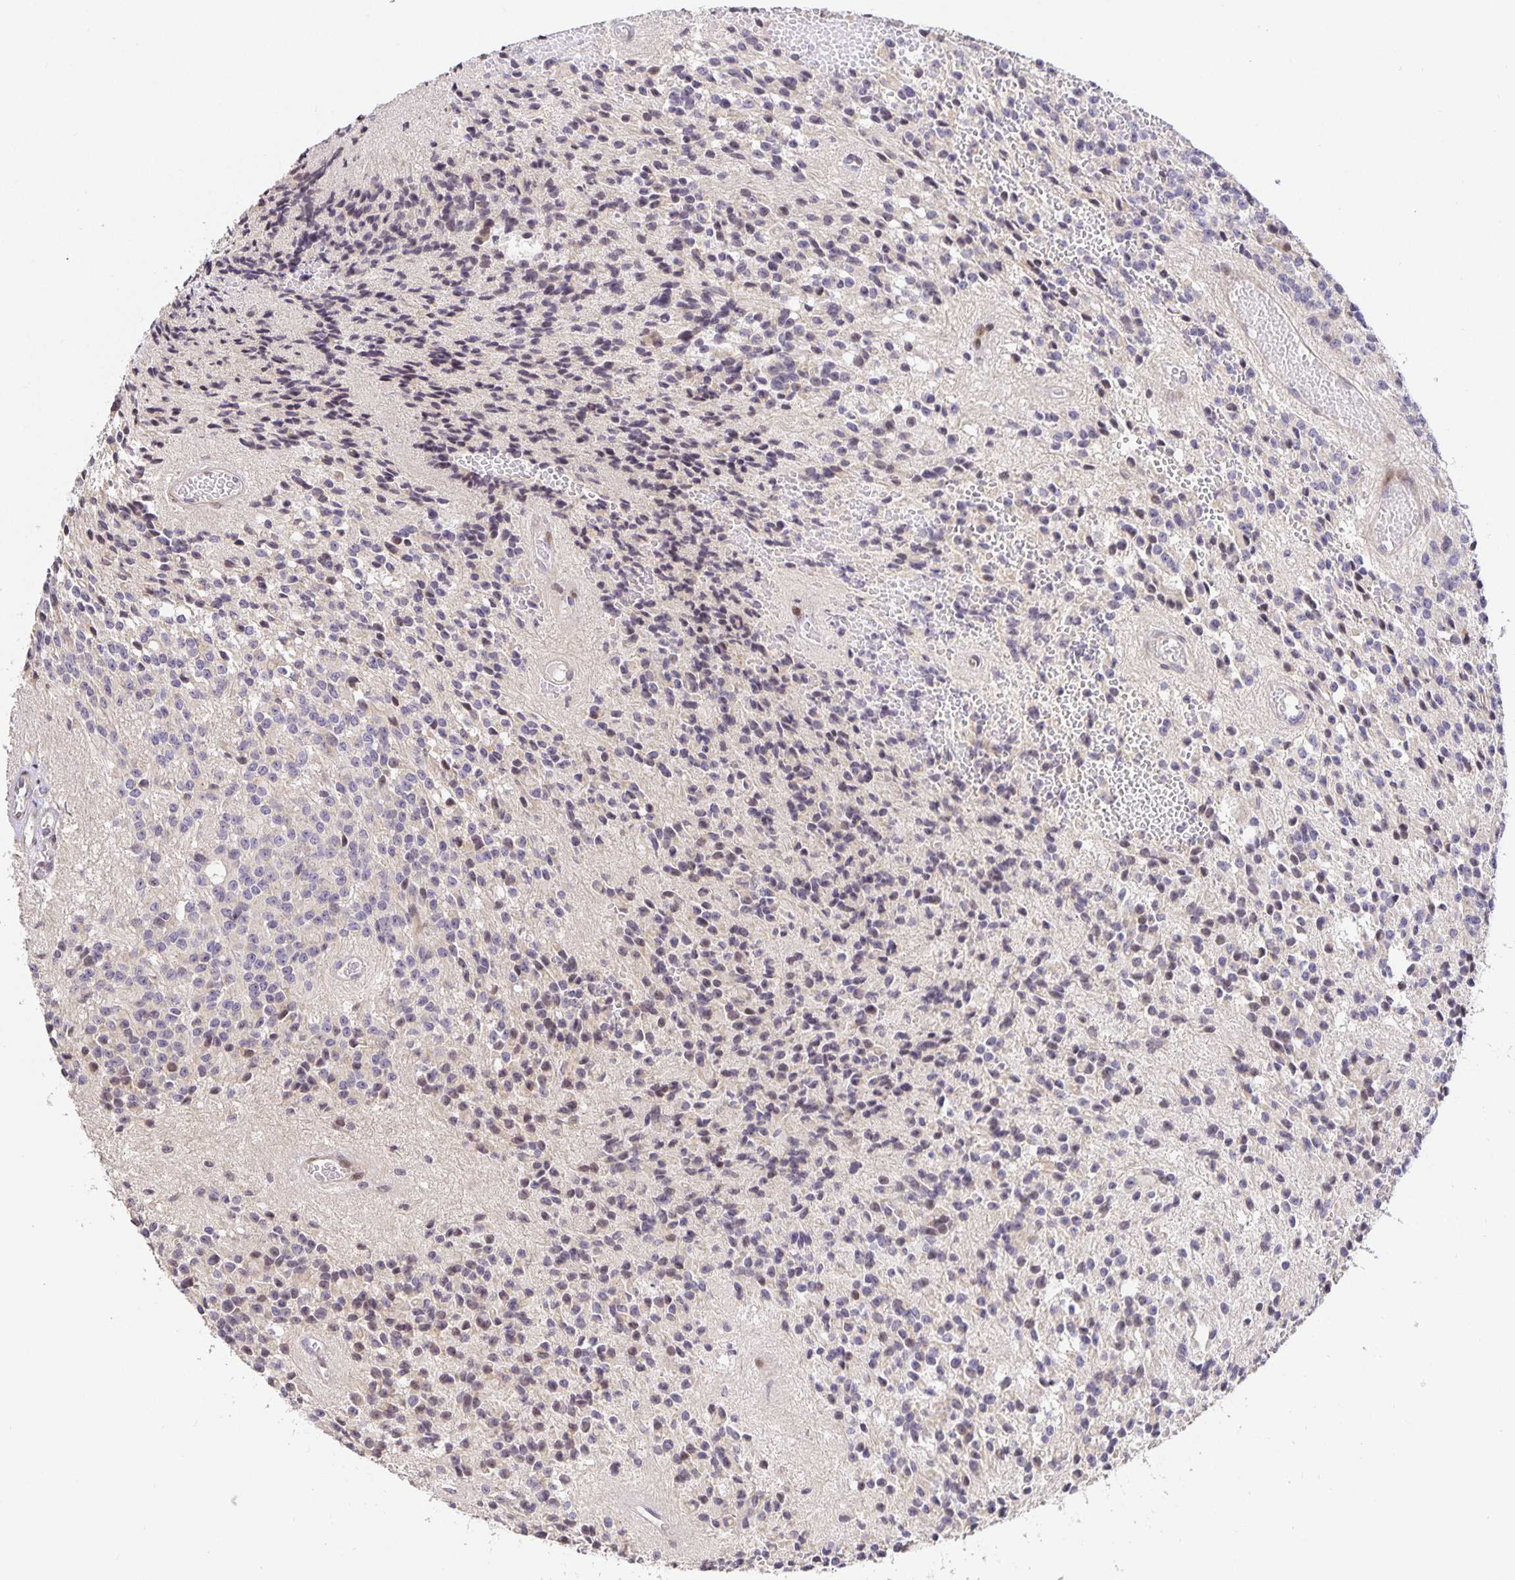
{"staining": {"intensity": "weak", "quantity": "<25%", "location": "nuclear"}, "tissue": "glioma", "cell_type": "Tumor cells", "image_type": "cancer", "snomed": [{"axis": "morphology", "description": "Glioma, malignant, Low grade"}, {"axis": "topography", "description": "Brain"}], "caption": "Immunohistochemistry (IHC) of glioma shows no expression in tumor cells. The staining is performed using DAB brown chromogen with nuclei counter-stained in using hematoxylin.", "gene": "TJP3", "patient": {"sex": "male", "age": 31}}